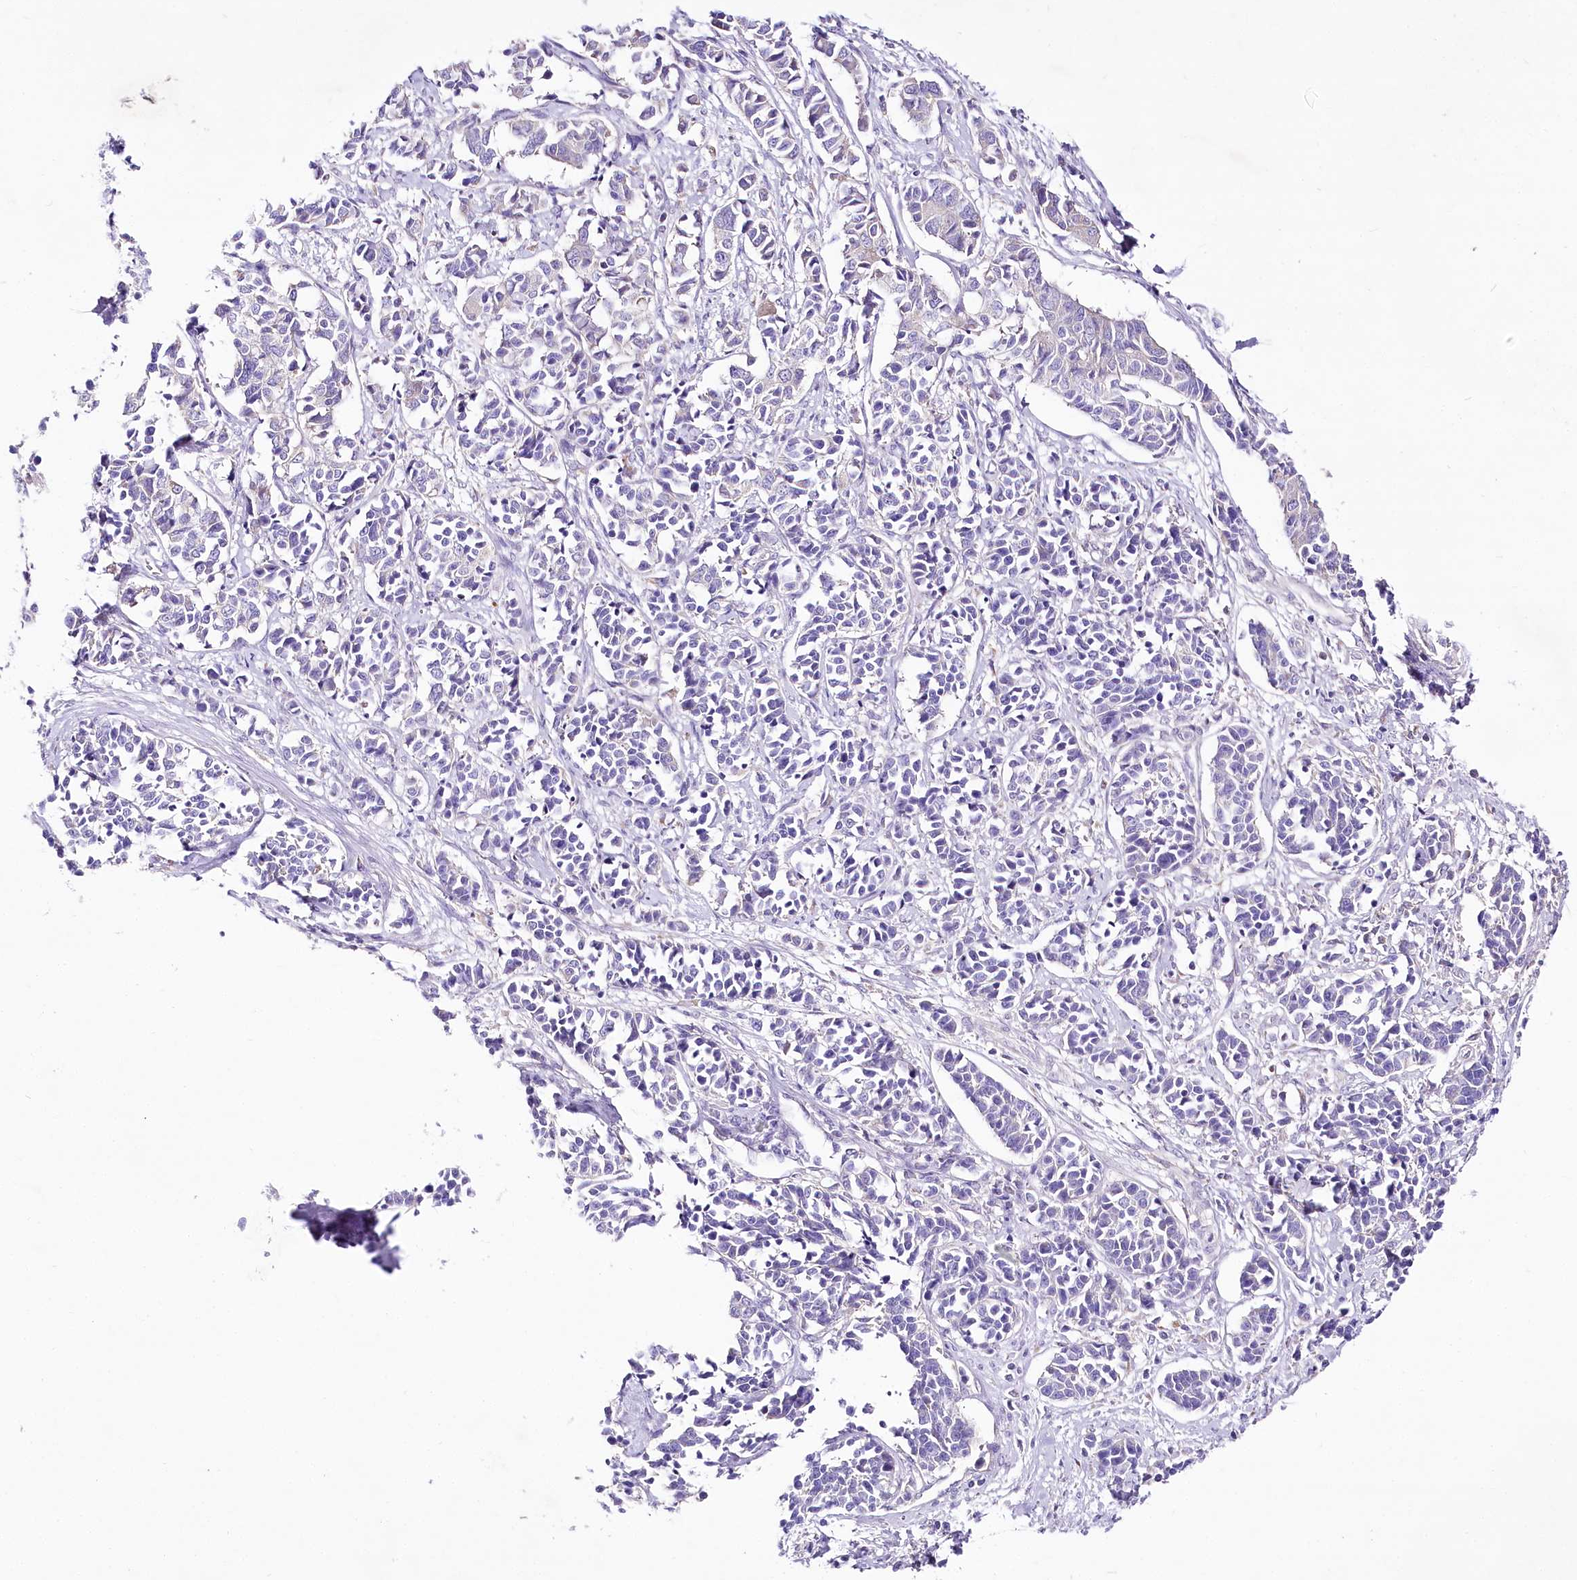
{"staining": {"intensity": "negative", "quantity": "none", "location": "none"}, "tissue": "cervical cancer", "cell_type": "Tumor cells", "image_type": "cancer", "snomed": [{"axis": "morphology", "description": "Normal tissue, NOS"}, {"axis": "morphology", "description": "Squamous cell carcinoma, NOS"}, {"axis": "topography", "description": "Cervix"}], "caption": "IHC photomicrograph of neoplastic tissue: human cervical cancer stained with DAB (3,3'-diaminobenzidine) exhibits no significant protein positivity in tumor cells.", "gene": "LRRC14B", "patient": {"sex": "female", "age": 35}}